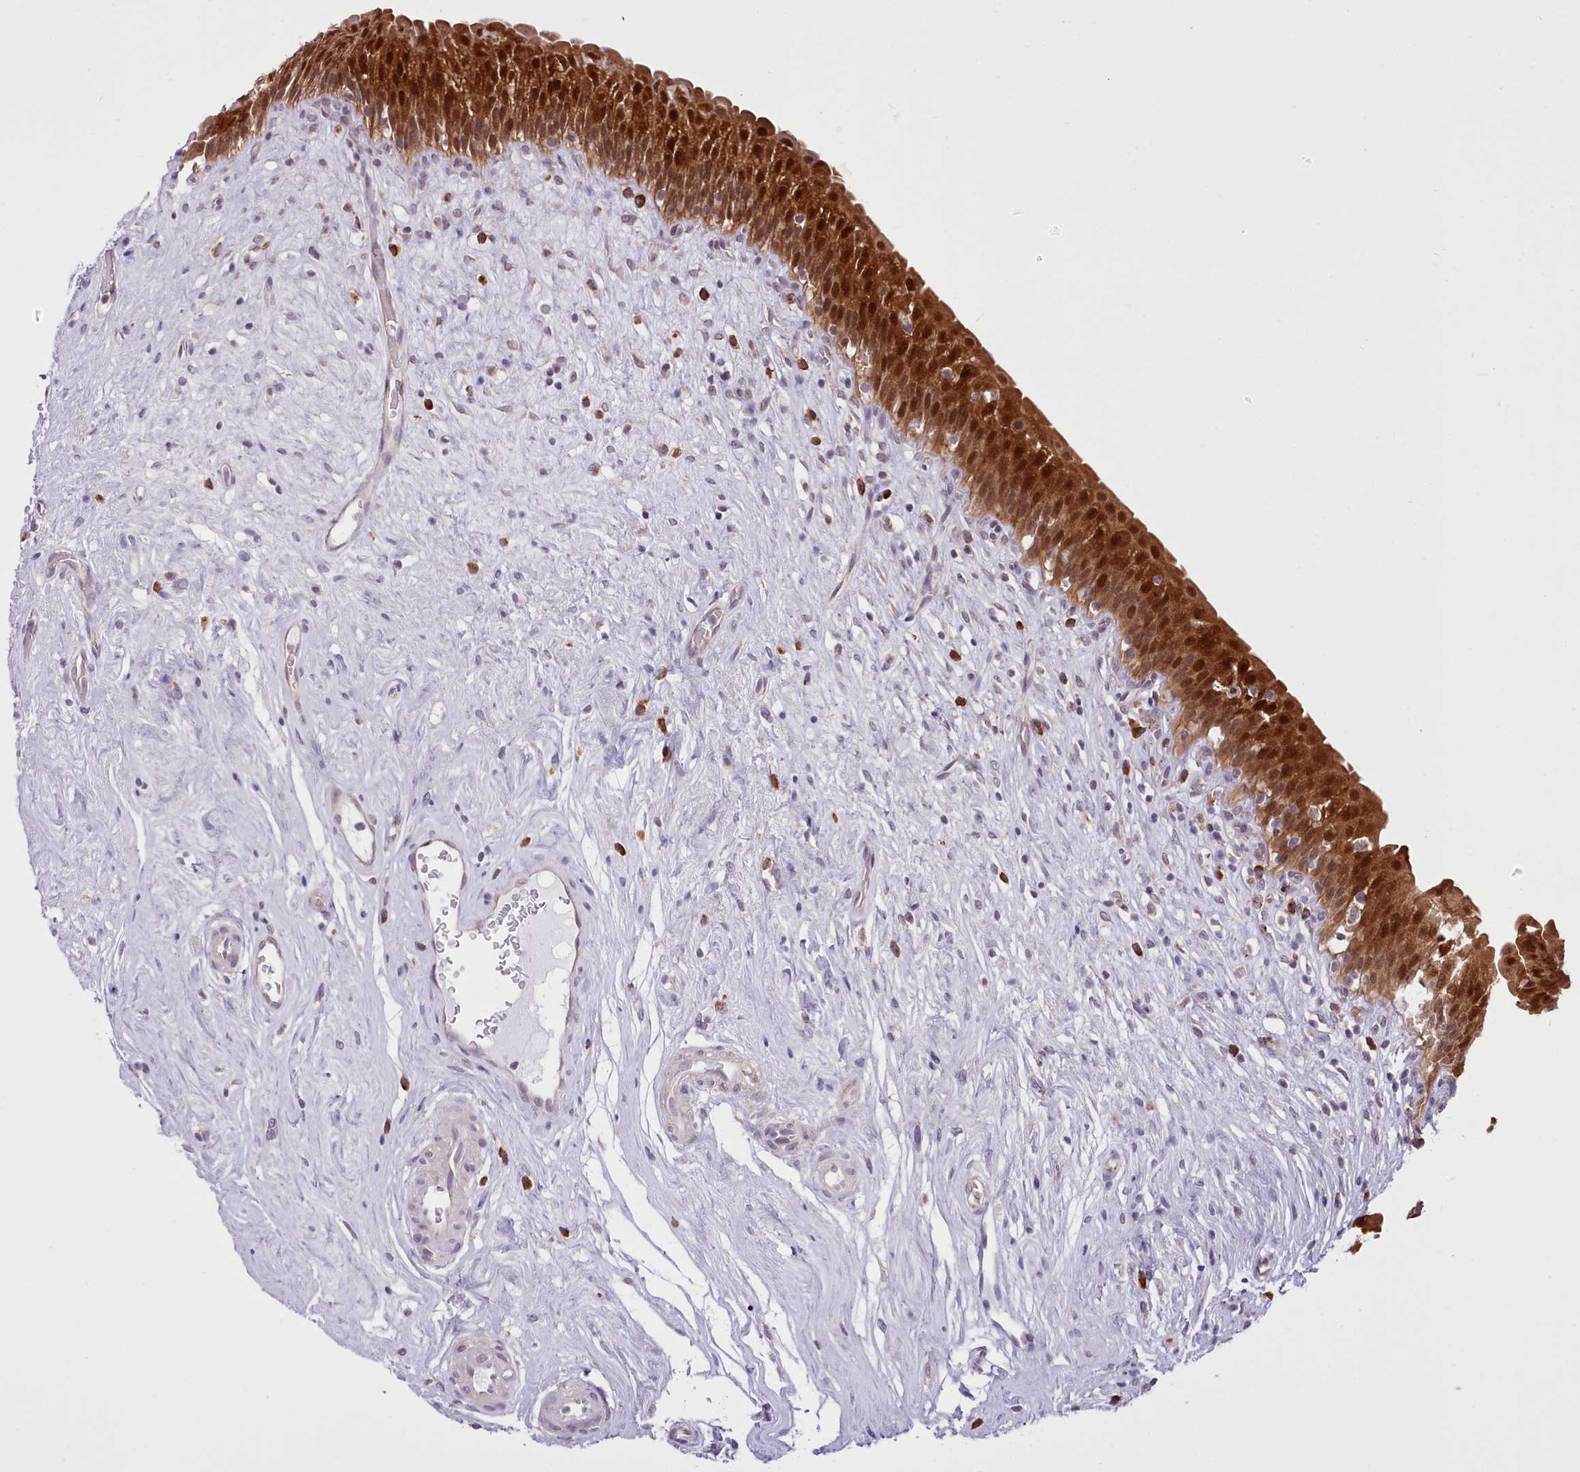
{"staining": {"intensity": "strong", "quantity": ">75%", "location": "cytoplasmic/membranous,nuclear"}, "tissue": "urinary bladder", "cell_type": "Urothelial cells", "image_type": "normal", "snomed": [{"axis": "morphology", "description": "Normal tissue, NOS"}, {"axis": "topography", "description": "Urinary bladder"}], "caption": "Immunohistochemistry histopathology image of unremarkable urinary bladder: human urinary bladder stained using immunohistochemistry (IHC) exhibits high levels of strong protein expression localized specifically in the cytoplasmic/membranous,nuclear of urothelial cells, appearing as a cytoplasmic/membranous,nuclear brown color.", "gene": "SEC61B", "patient": {"sex": "male", "age": 83}}